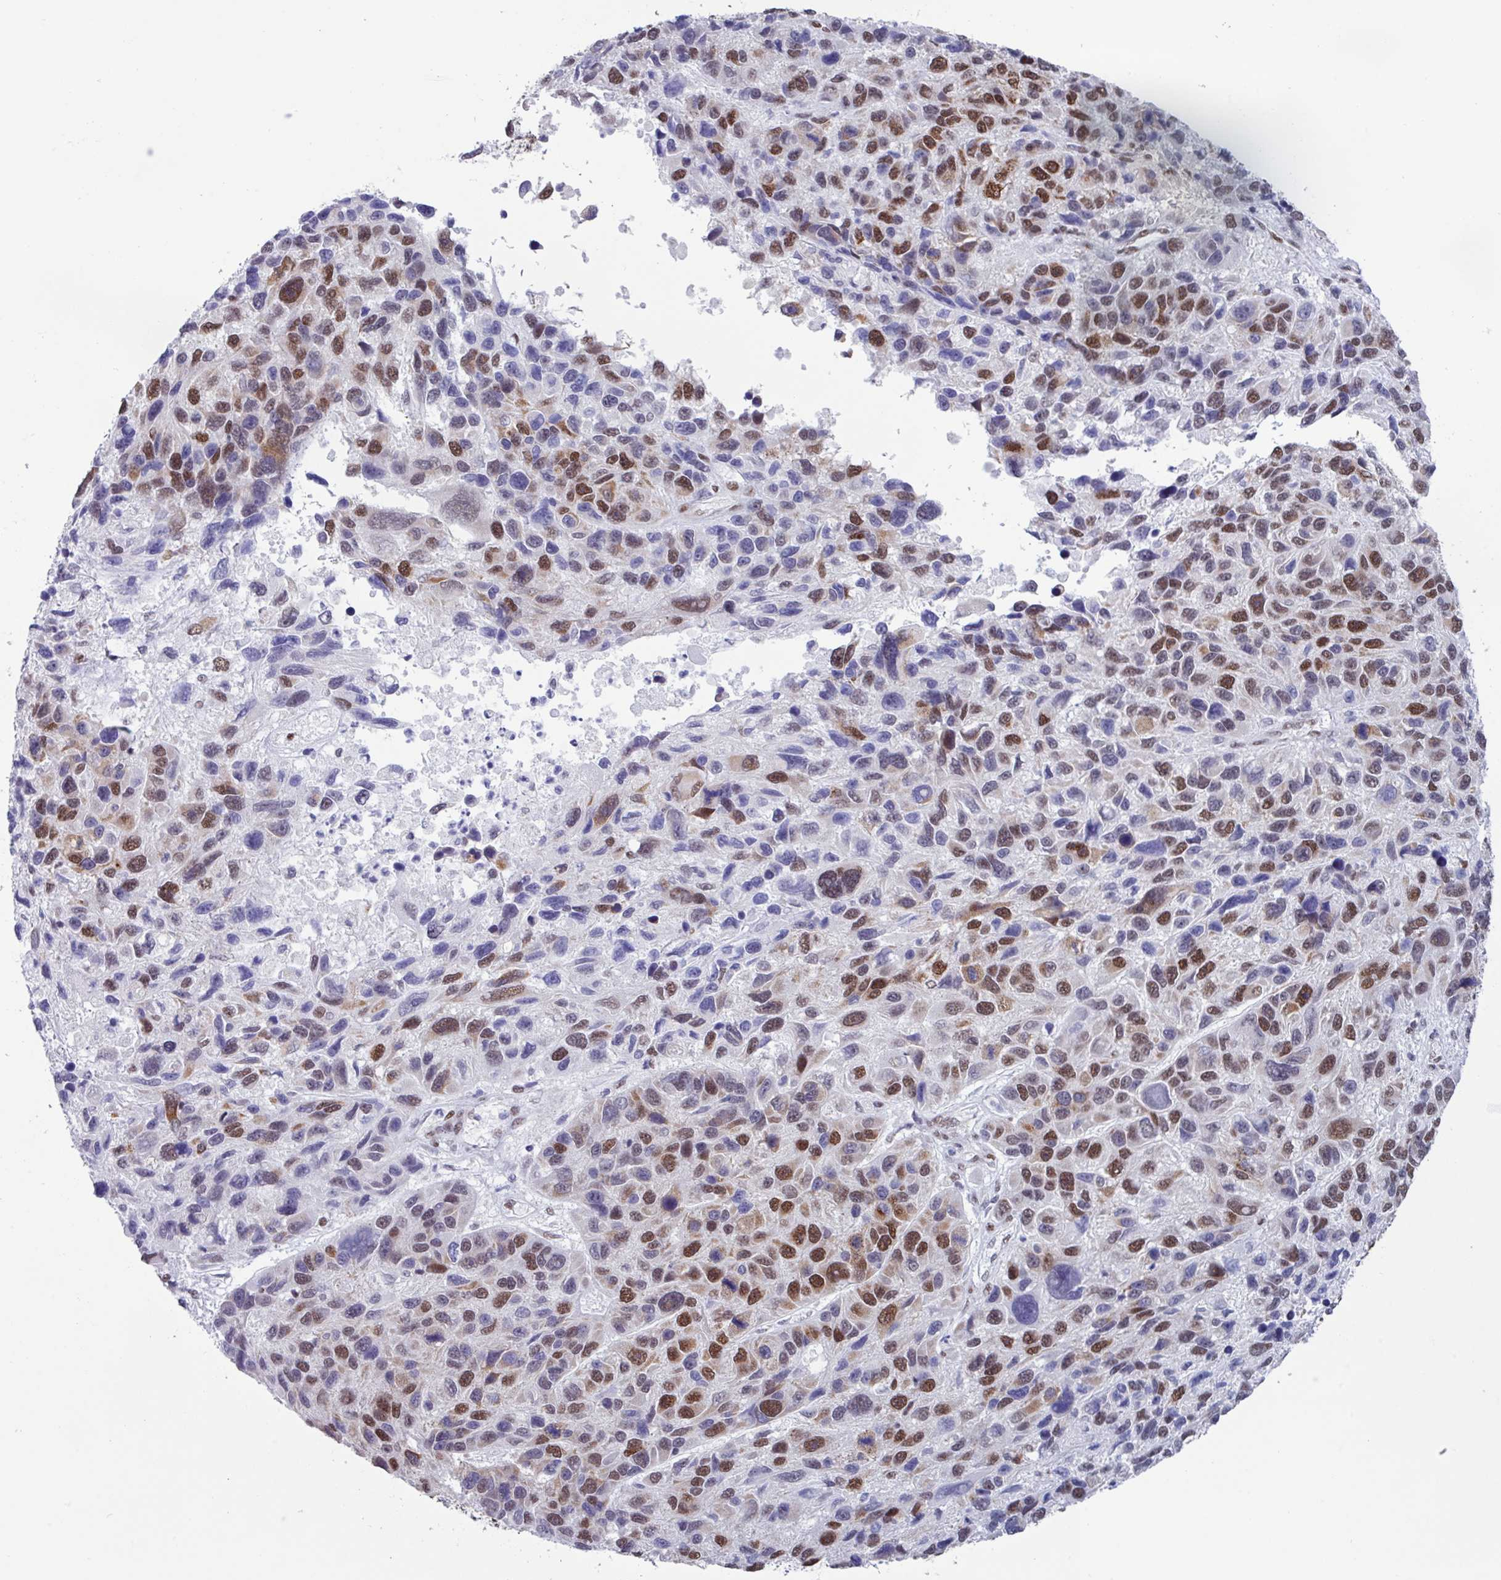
{"staining": {"intensity": "moderate", "quantity": "25%-75%", "location": "nuclear"}, "tissue": "melanoma", "cell_type": "Tumor cells", "image_type": "cancer", "snomed": [{"axis": "morphology", "description": "Malignant melanoma, NOS"}, {"axis": "topography", "description": "Skin"}], "caption": "IHC micrograph of malignant melanoma stained for a protein (brown), which displays medium levels of moderate nuclear expression in about 25%-75% of tumor cells.", "gene": "PUF60", "patient": {"sex": "male", "age": 53}}